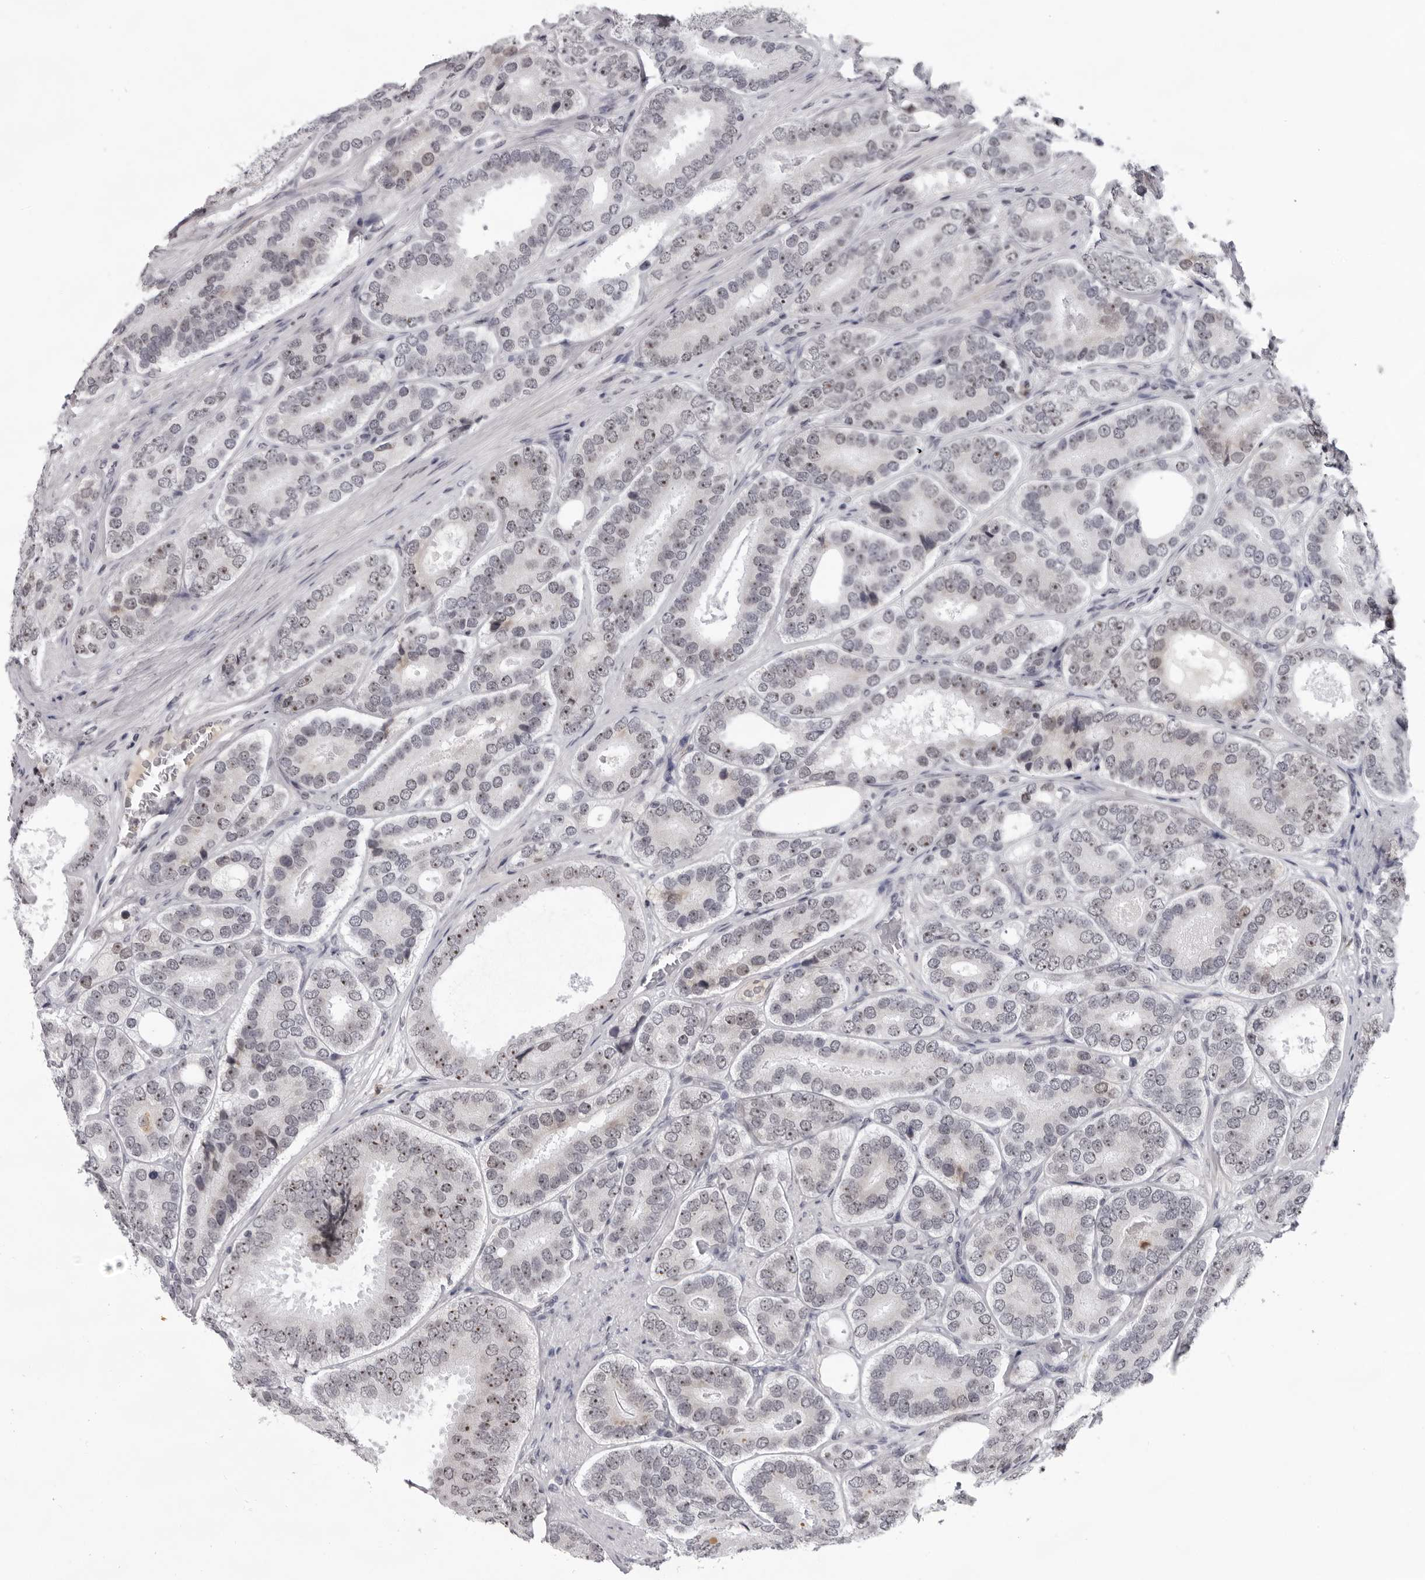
{"staining": {"intensity": "strong", "quantity": "25%-75%", "location": "nuclear"}, "tissue": "prostate cancer", "cell_type": "Tumor cells", "image_type": "cancer", "snomed": [{"axis": "morphology", "description": "Adenocarcinoma, High grade"}, {"axis": "topography", "description": "Prostate"}], "caption": "Prostate adenocarcinoma (high-grade) stained for a protein (brown) displays strong nuclear positive positivity in approximately 25%-75% of tumor cells.", "gene": "EXOSC10", "patient": {"sex": "male", "age": 56}}